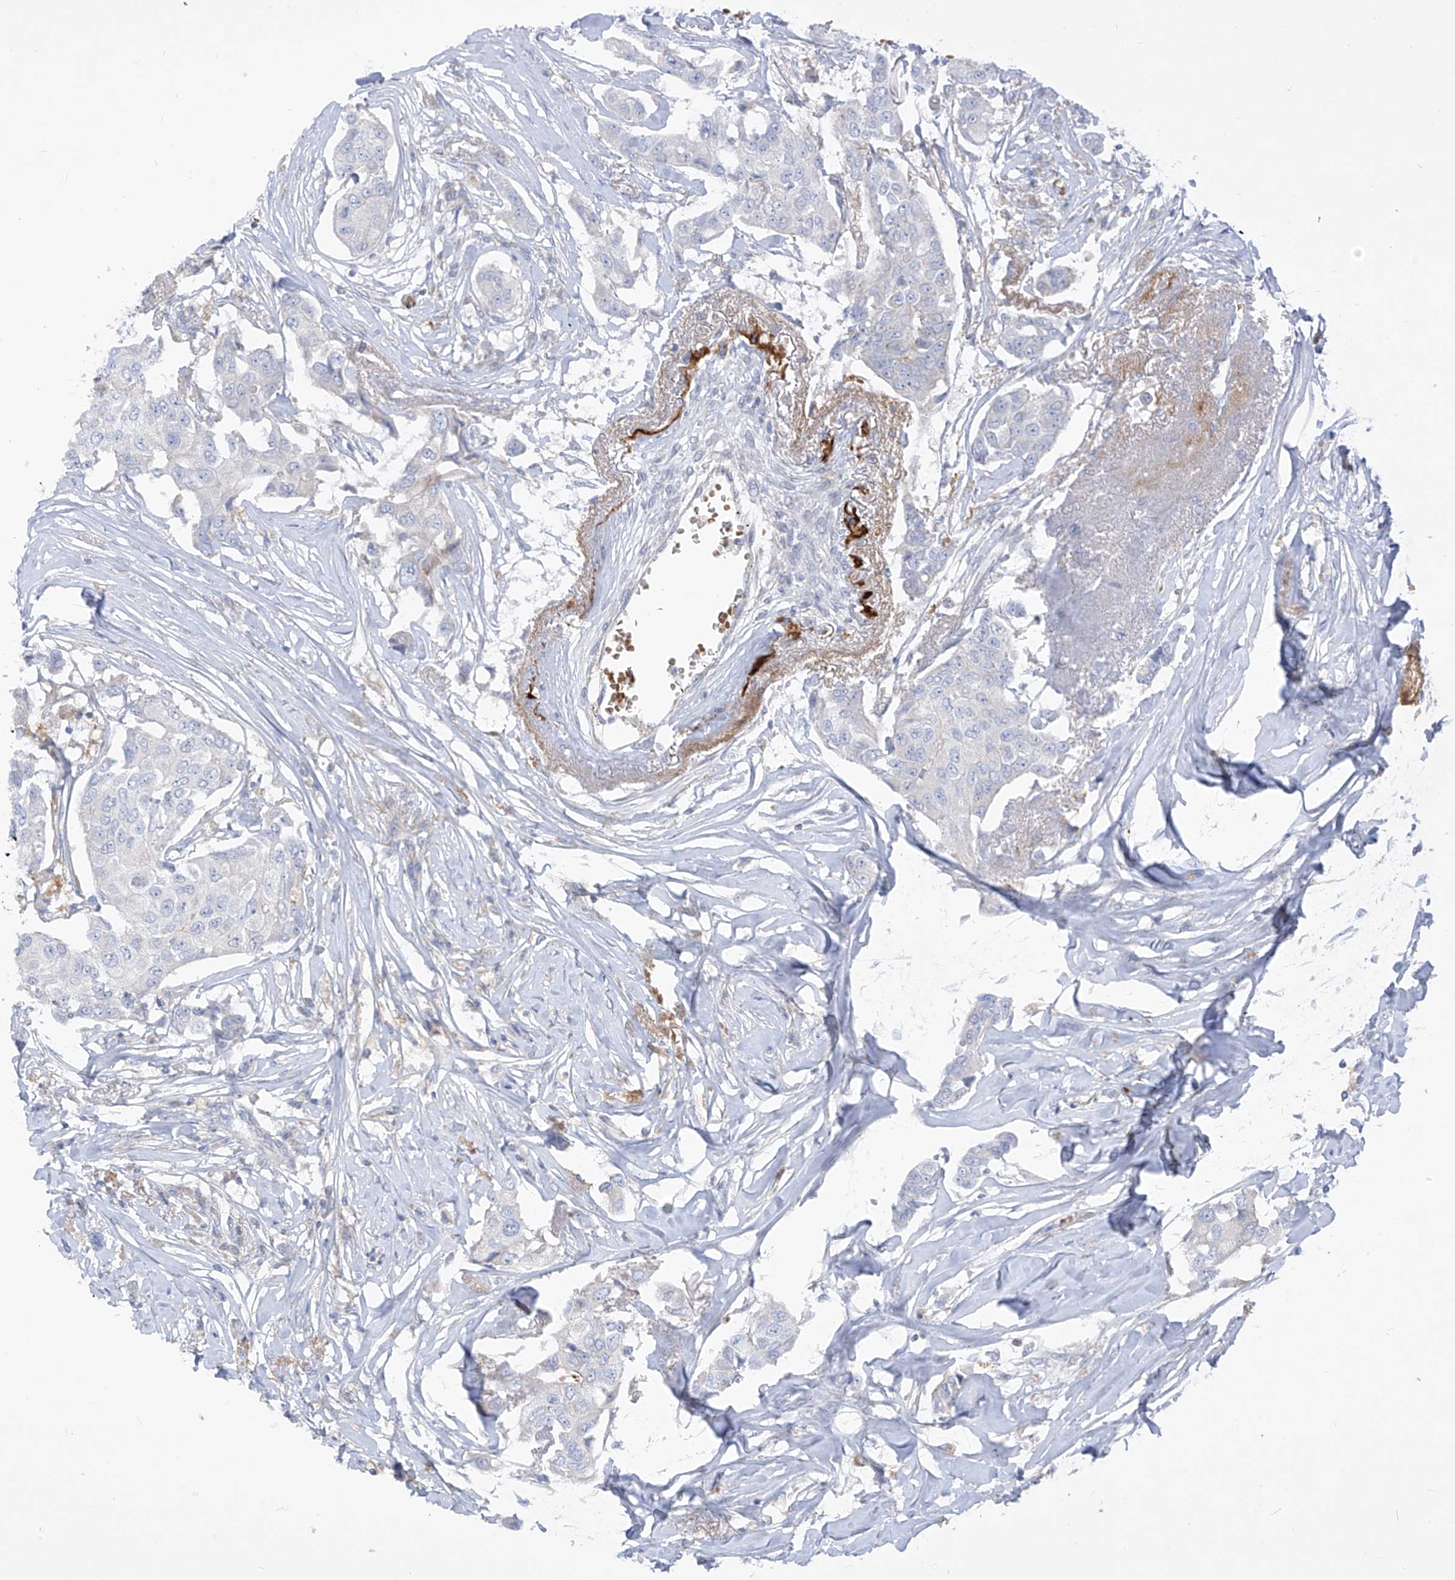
{"staining": {"intensity": "negative", "quantity": "none", "location": "none"}, "tissue": "breast cancer", "cell_type": "Tumor cells", "image_type": "cancer", "snomed": [{"axis": "morphology", "description": "Duct carcinoma"}, {"axis": "topography", "description": "Breast"}], "caption": "This is an immunohistochemistry image of infiltrating ductal carcinoma (breast). There is no staining in tumor cells.", "gene": "DGKQ", "patient": {"sex": "female", "age": 80}}